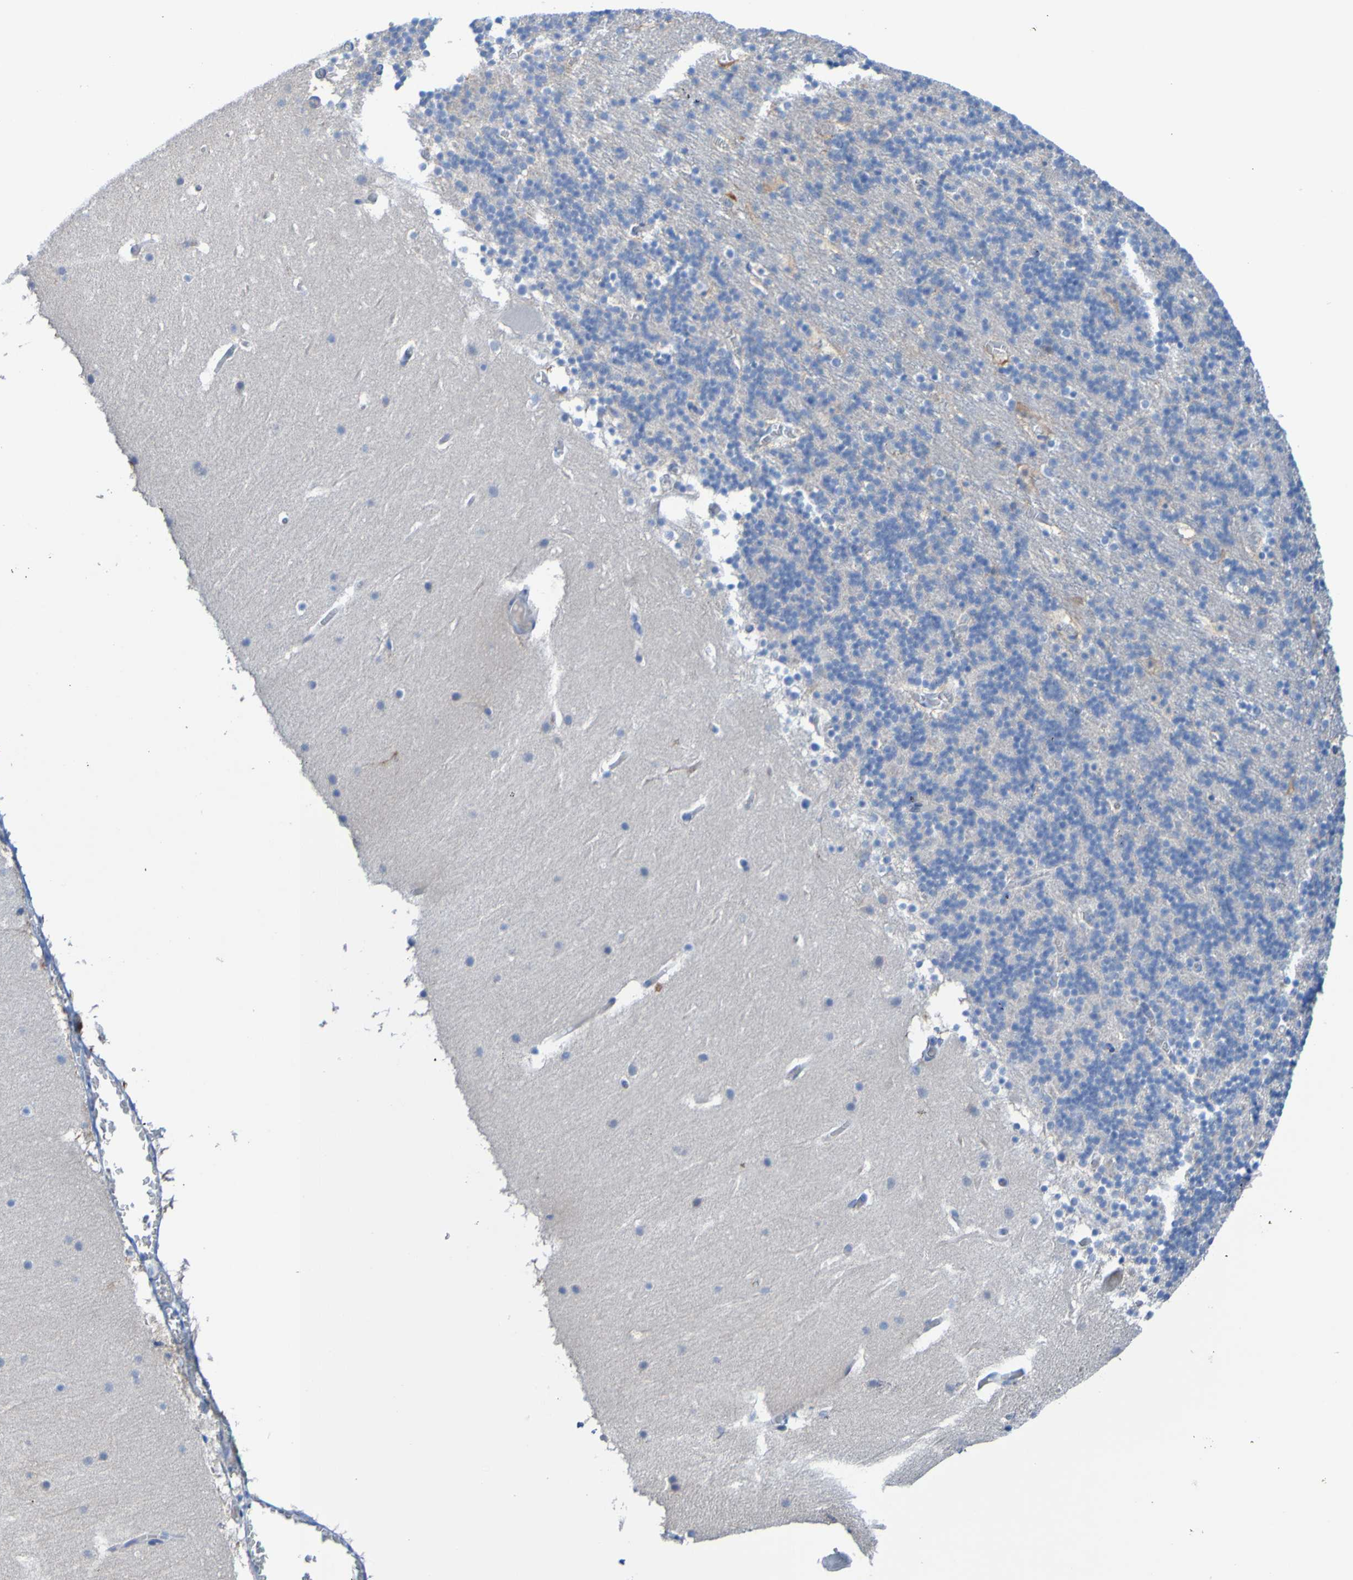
{"staining": {"intensity": "negative", "quantity": "none", "location": "none"}, "tissue": "cerebellum", "cell_type": "Cells in granular layer", "image_type": "normal", "snomed": [{"axis": "morphology", "description": "Normal tissue, NOS"}, {"axis": "topography", "description": "Cerebellum"}], "caption": "Human cerebellum stained for a protein using immunohistochemistry (IHC) demonstrates no expression in cells in granular layer.", "gene": "ACMSD", "patient": {"sex": "male", "age": 45}}